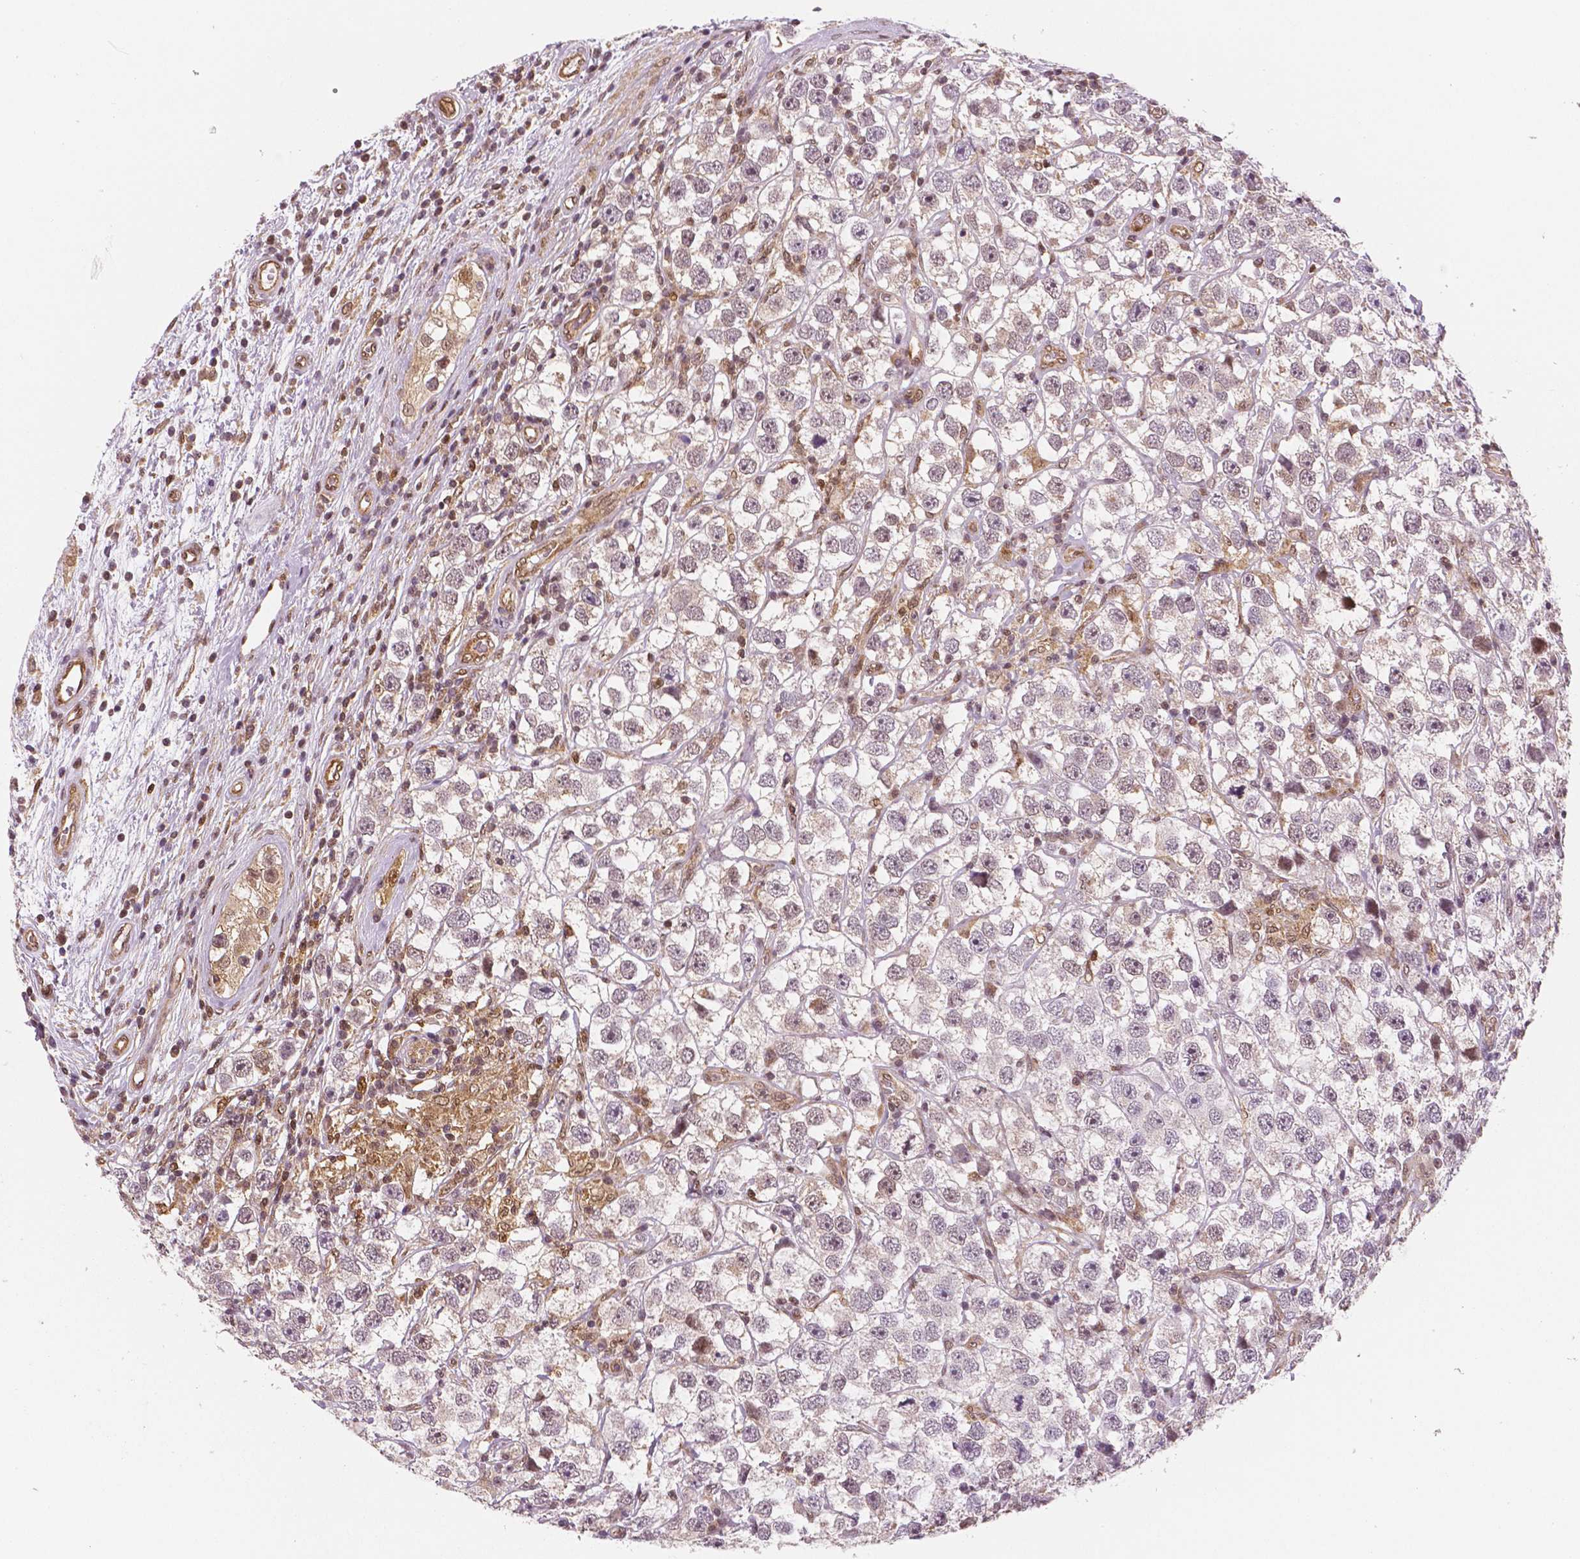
{"staining": {"intensity": "negative", "quantity": "none", "location": "none"}, "tissue": "testis cancer", "cell_type": "Tumor cells", "image_type": "cancer", "snomed": [{"axis": "morphology", "description": "Seminoma, NOS"}, {"axis": "topography", "description": "Testis"}], "caption": "IHC photomicrograph of neoplastic tissue: testis cancer (seminoma) stained with DAB (3,3'-diaminobenzidine) exhibits no significant protein expression in tumor cells.", "gene": "STAT3", "patient": {"sex": "male", "age": 26}}